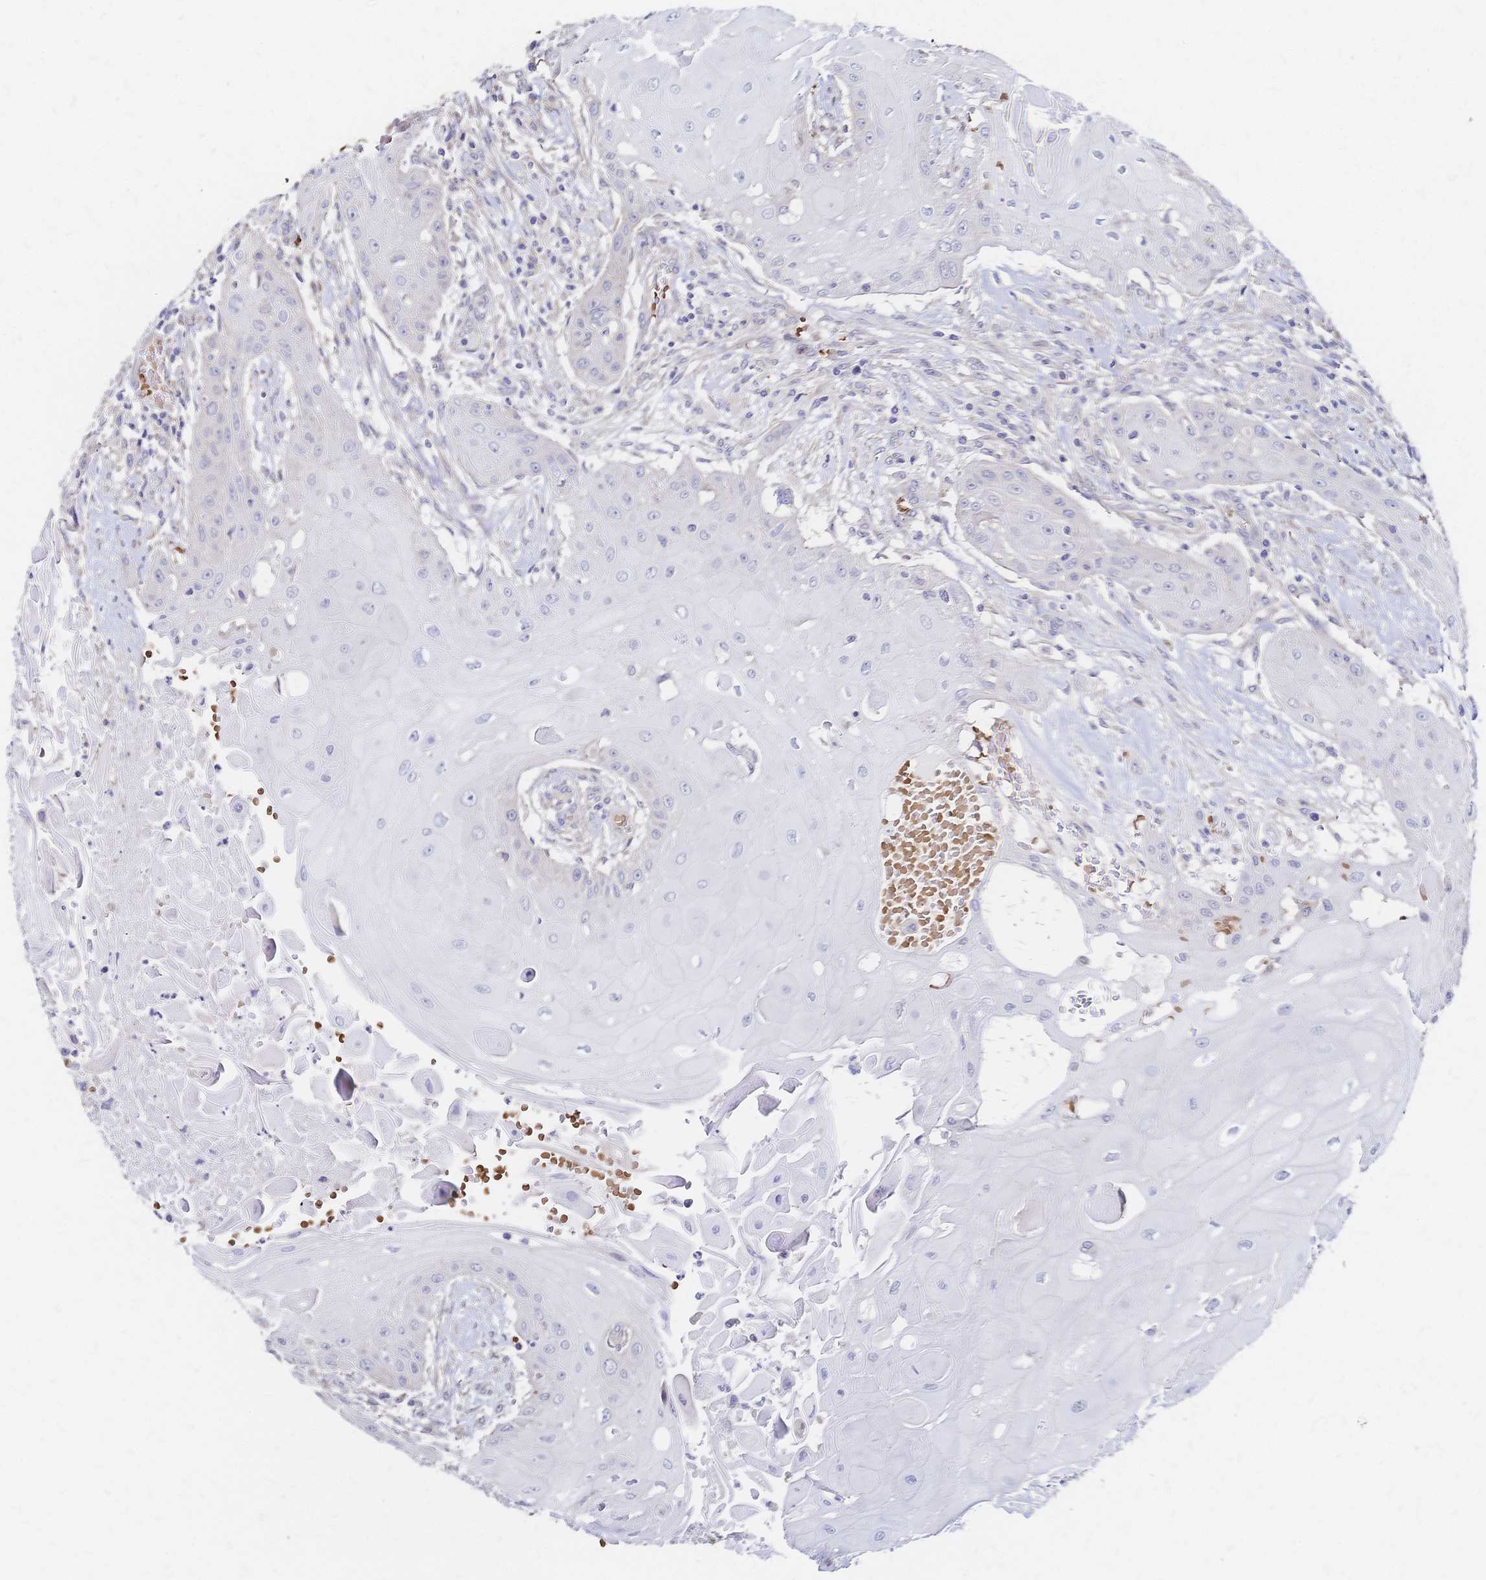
{"staining": {"intensity": "negative", "quantity": "none", "location": "none"}, "tissue": "head and neck cancer", "cell_type": "Tumor cells", "image_type": "cancer", "snomed": [{"axis": "morphology", "description": "Squamous cell carcinoma, NOS"}, {"axis": "topography", "description": "Oral tissue"}, {"axis": "topography", "description": "Head-Neck"}, {"axis": "topography", "description": "Neck, NOS"}], "caption": "A histopathology image of head and neck cancer stained for a protein exhibits no brown staining in tumor cells.", "gene": "SLC5A1", "patient": {"sex": "female", "age": 55}}